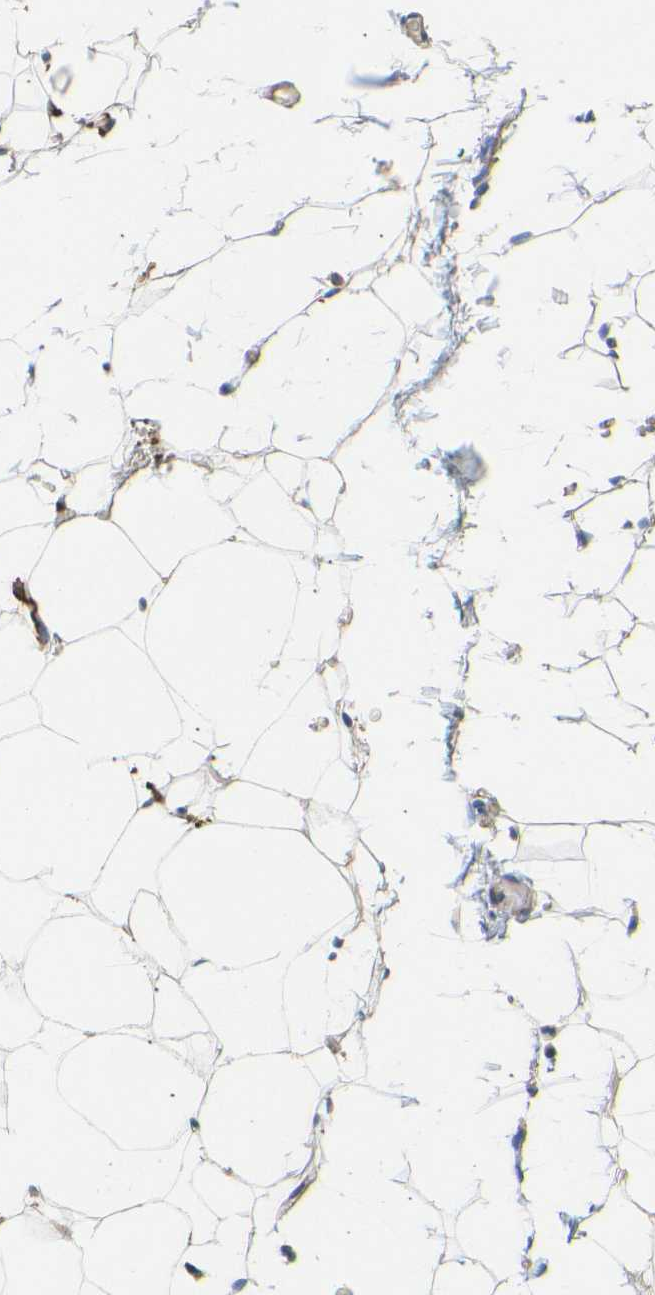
{"staining": {"intensity": "negative", "quantity": "none", "location": "none"}, "tissue": "adipose tissue", "cell_type": "Adipocytes", "image_type": "normal", "snomed": [{"axis": "morphology", "description": "Normal tissue, NOS"}, {"axis": "topography", "description": "Breast"}, {"axis": "topography", "description": "Soft tissue"}], "caption": "High power microscopy histopathology image of an IHC micrograph of benign adipose tissue, revealing no significant positivity in adipocytes.", "gene": "HLA", "patient": {"sex": "female", "age": 75}}